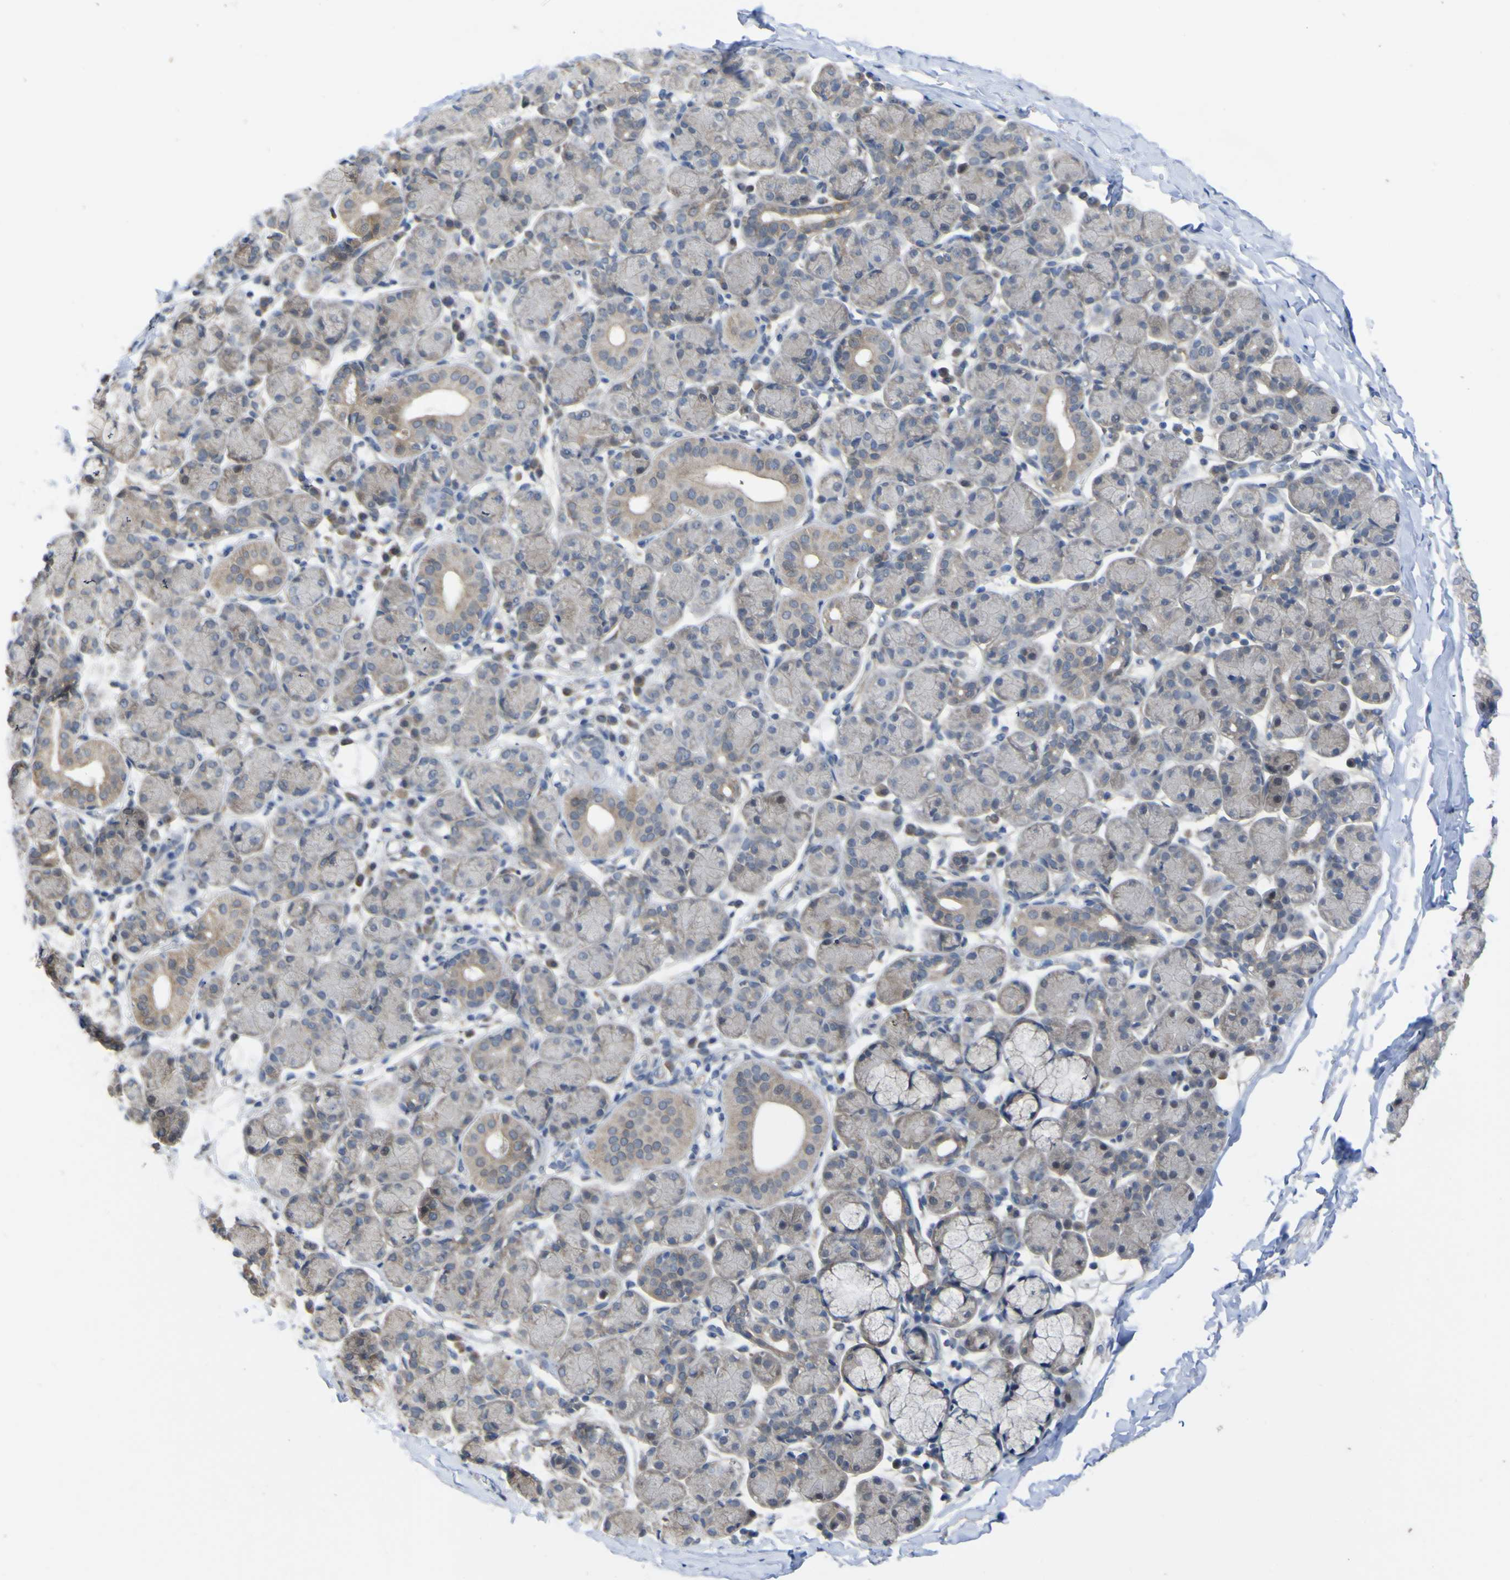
{"staining": {"intensity": "negative", "quantity": "none", "location": "none"}, "tissue": "salivary gland", "cell_type": "Glandular cells", "image_type": "normal", "snomed": [{"axis": "morphology", "description": "Normal tissue, NOS"}, {"axis": "morphology", "description": "Inflammation, NOS"}, {"axis": "topography", "description": "Lymph node"}, {"axis": "topography", "description": "Salivary gland"}], "caption": "Micrograph shows no significant protein positivity in glandular cells of benign salivary gland. (DAB immunohistochemistry with hematoxylin counter stain).", "gene": "TNFRSF11A", "patient": {"sex": "male", "age": 3}}